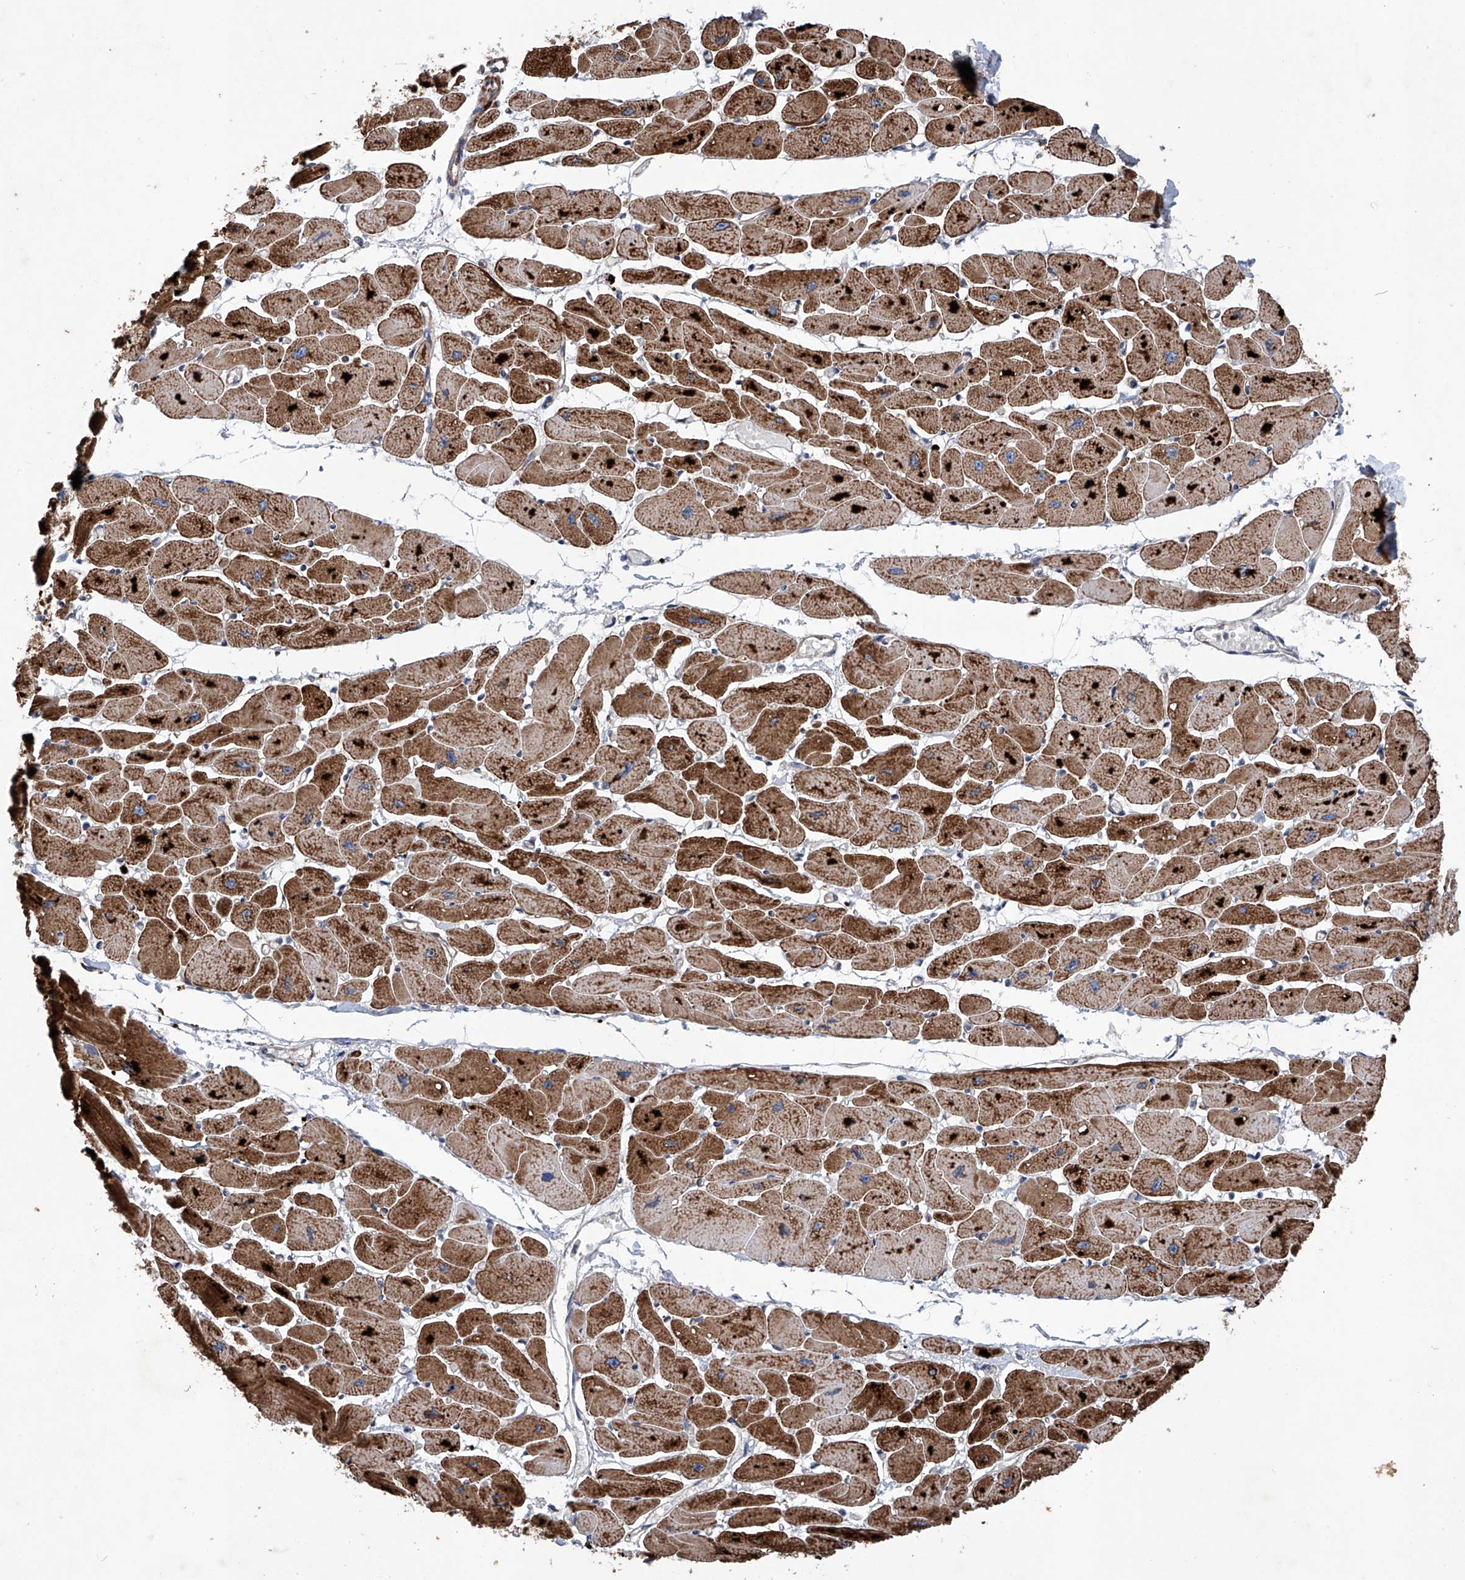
{"staining": {"intensity": "strong", "quantity": ">75%", "location": "cytoplasmic/membranous"}, "tissue": "heart muscle", "cell_type": "Cardiomyocytes", "image_type": "normal", "snomed": [{"axis": "morphology", "description": "Normal tissue, NOS"}, {"axis": "topography", "description": "Heart"}], "caption": "A brown stain shows strong cytoplasmic/membranous positivity of a protein in cardiomyocytes of unremarkable heart muscle.", "gene": "ASCC3", "patient": {"sex": "female", "age": 54}}